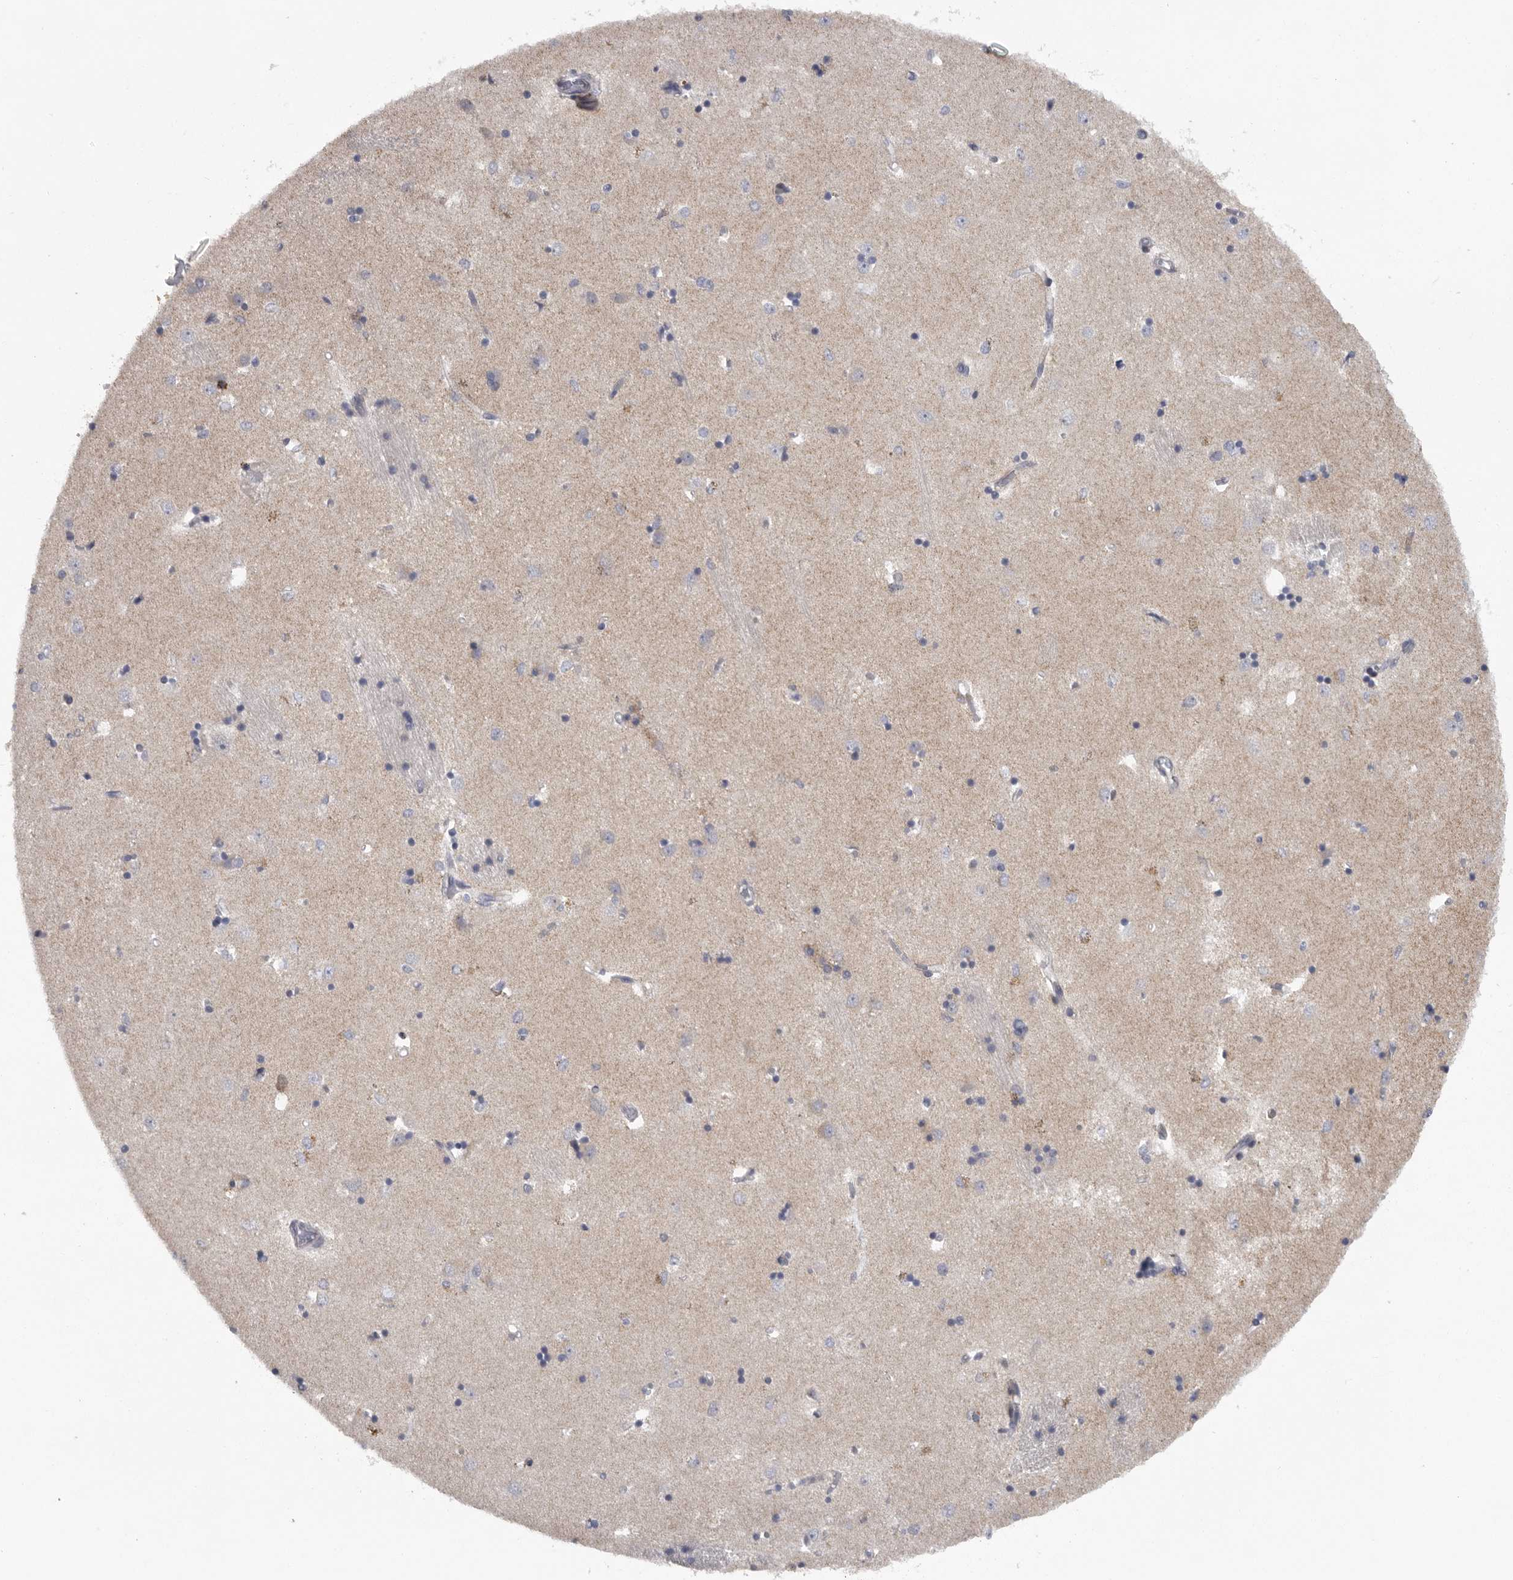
{"staining": {"intensity": "negative", "quantity": "none", "location": "none"}, "tissue": "caudate", "cell_type": "Glial cells", "image_type": "normal", "snomed": [{"axis": "morphology", "description": "Normal tissue, NOS"}, {"axis": "topography", "description": "Lateral ventricle wall"}], "caption": "Immunohistochemistry (IHC) histopathology image of benign human caudate stained for a protein (brown), which exhibits no expression in glial cells.", "gene": "USP24", "patient": {"sex": "male", "age": 45}}